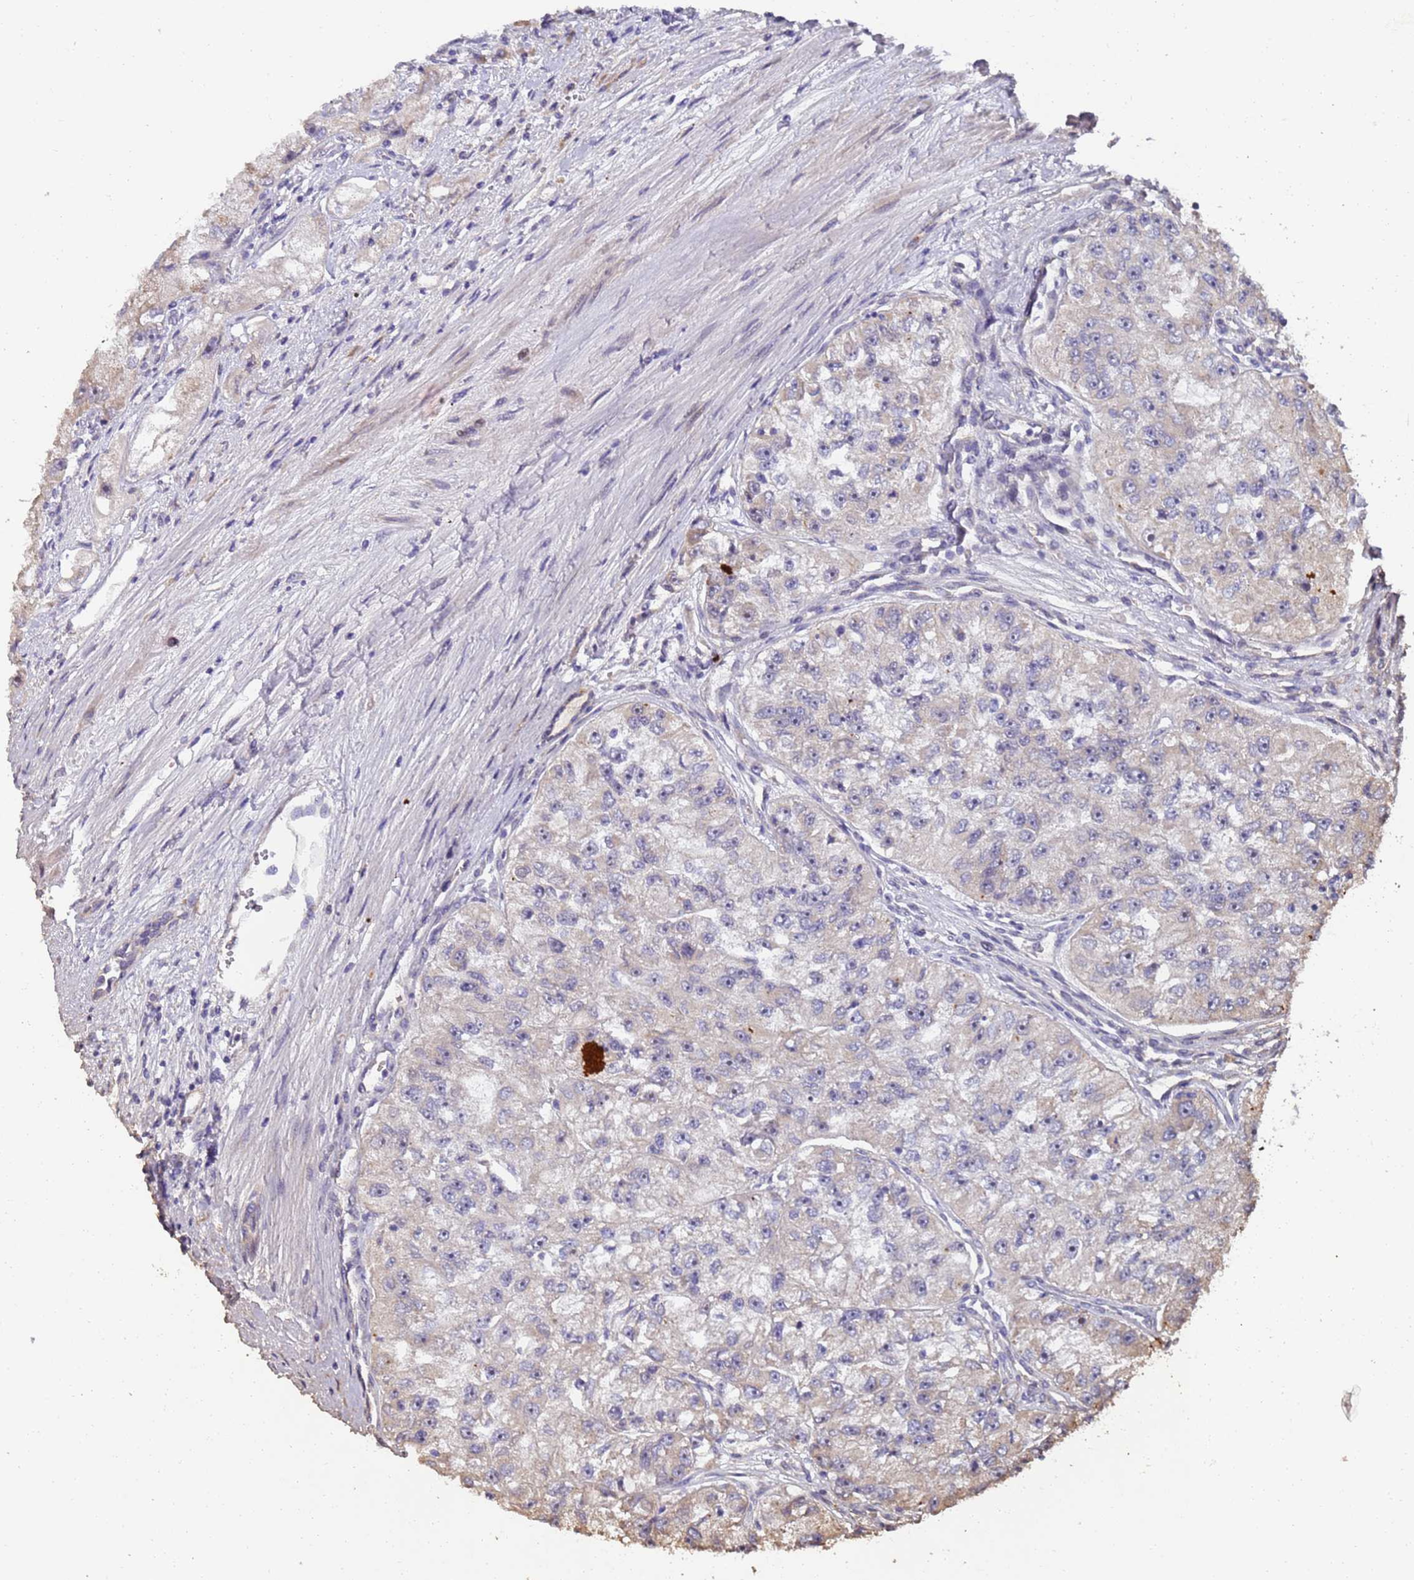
{"staining": {"intensity": "negative", "quantity": "none", "location": "none"}, "tissue": "renal cancer", "cell_type": "Tumor cells", "image_type": "cancer", "snomed": [{"axis": "morphology", "description": "Adenocarcinoma, NOS"}, {"axis": "topography", "description": "Kidney"}], "caption": "Immunohistochemical staining of renal cancer (adenocarcinoma) demonstrates no significant positivity in tumor cells. Brightfield microscopy of immunohistochemistry (IHC) stained with DAB (3,3'-diaminobenzidine) (brown) and hematoxylin (blue), captured at high magnification.", "gene": "RAPGEF3", "patient": {"sex": "male", "age": 63}}